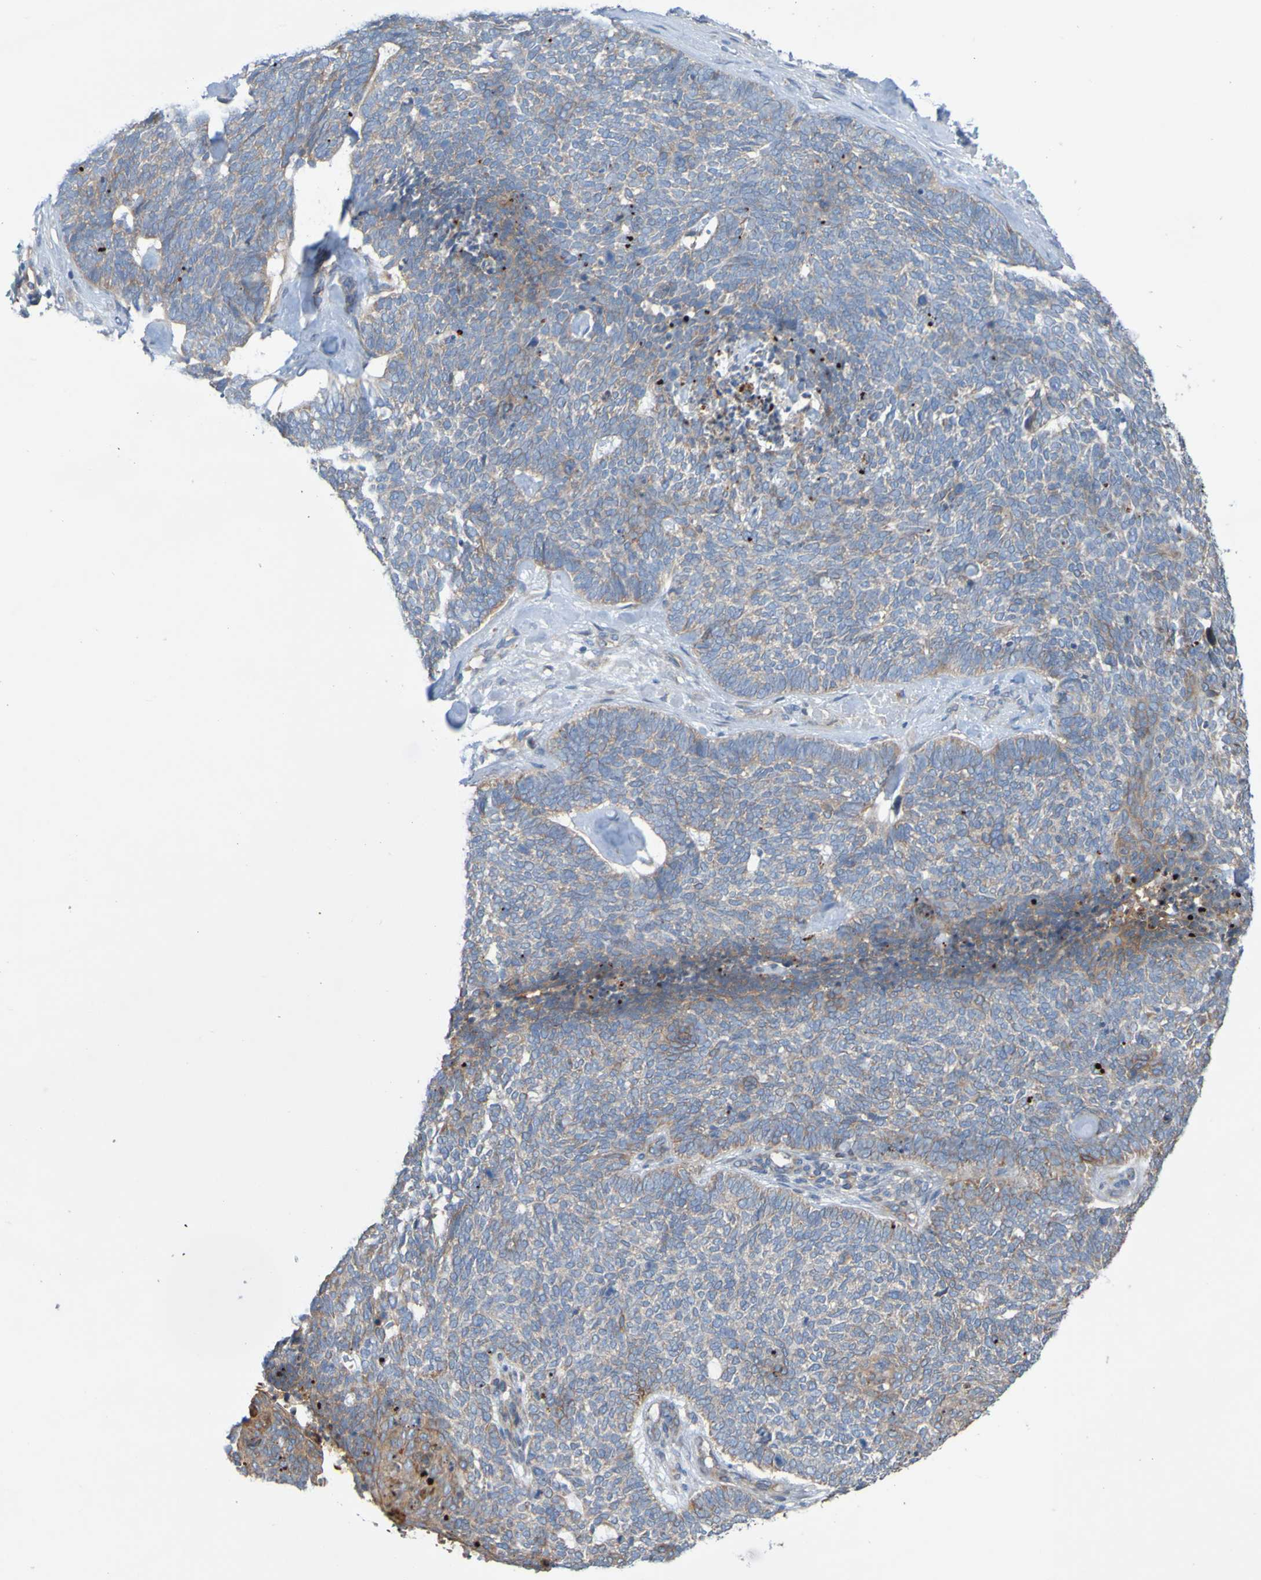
{"staining": {"intensity": "weak", "quantity": ">75%", "location": "cytoplasmic/membranous"}, "tissue": "skin cancer", "cell_type": "Tumor cells", "image_type": "cancer", "snomed": [{"axis": "morphology", "description": "Basal cell carcinoma"}, {"axis": "topography", "description": "Skin"}], "caption": "Immunohistochemical staining of basal cell carcinoma (skin) reveals weak cytoplasmic/membranous protein staining in approximately >75% of tumor cells.", "gene": "NPRL3", "patient": {"sex": "female", "age": 84}}